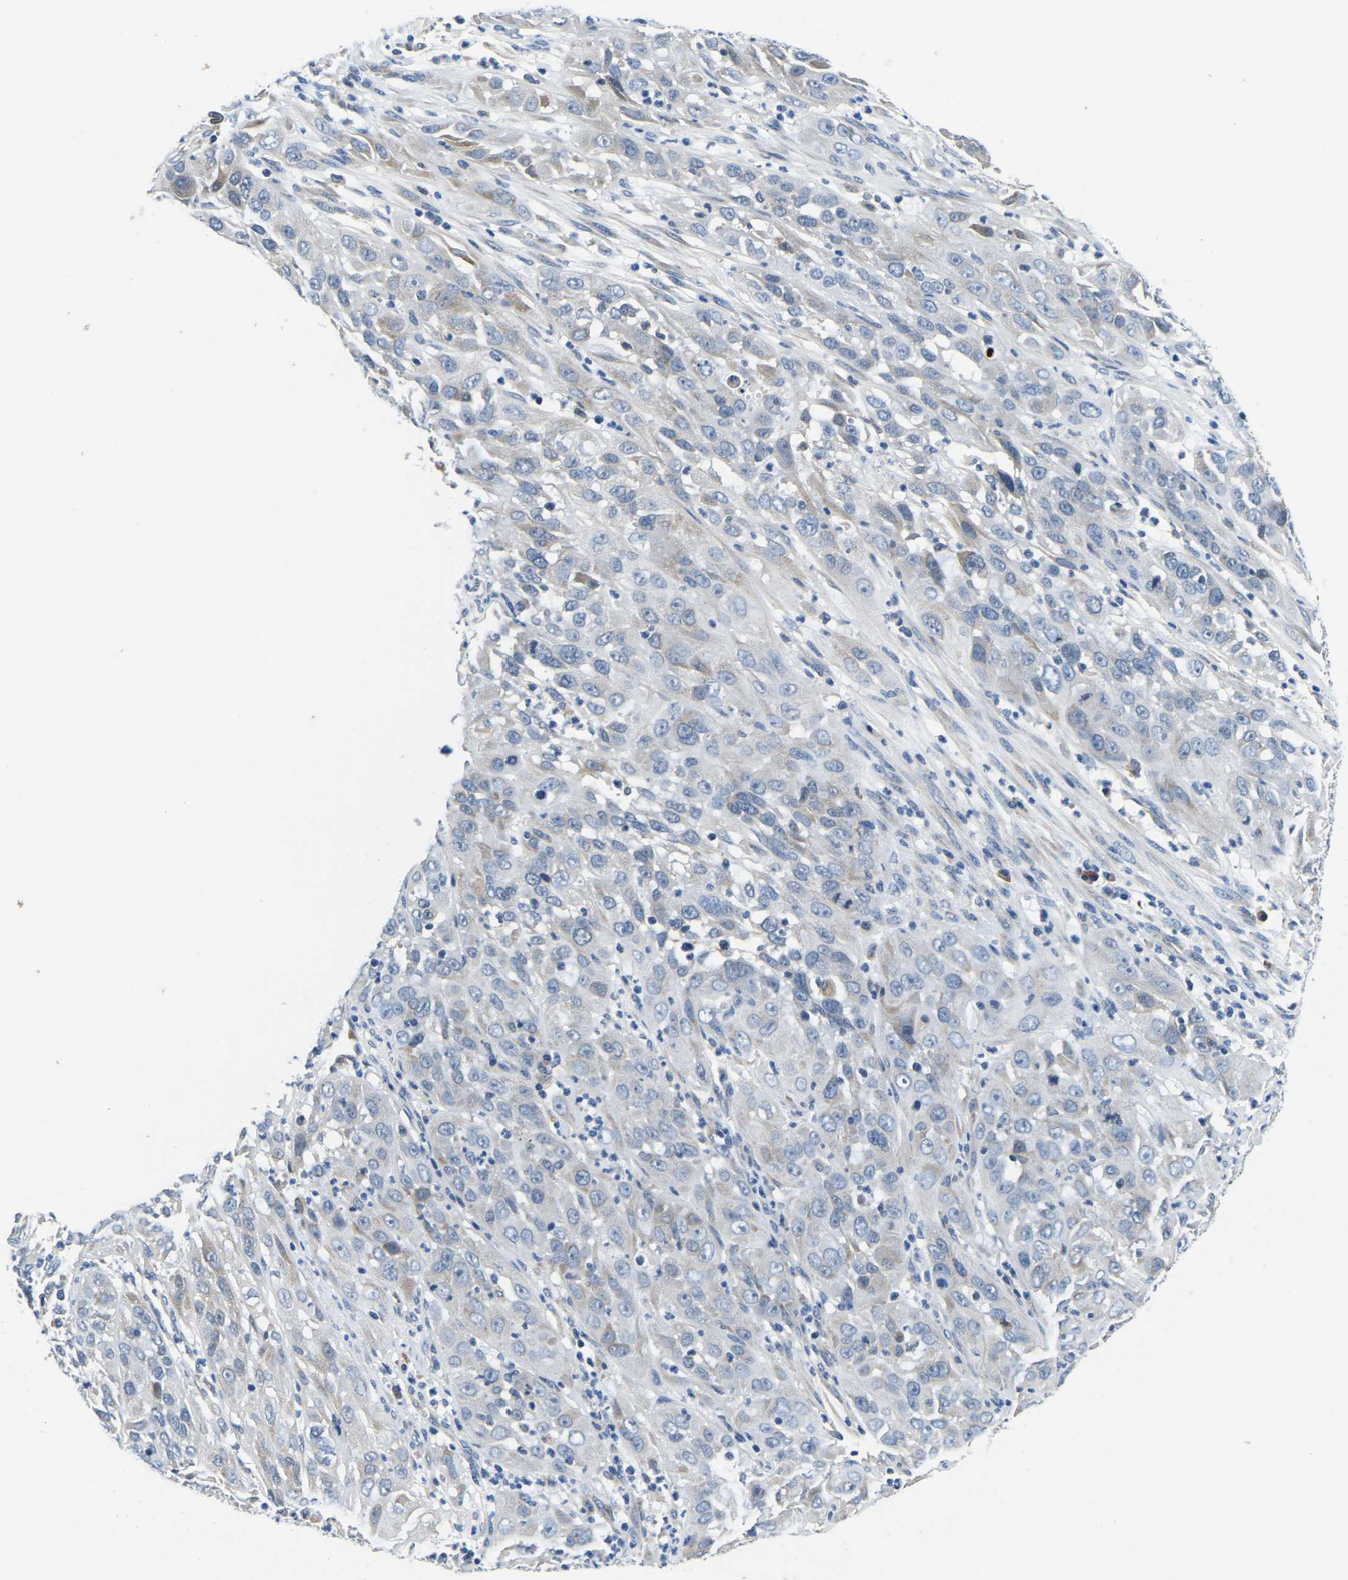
{"staining": {"intensity": "negative", "quantity": "none", "location": "none"}, "tissue": "cervical cancer", "cell_type": "Tumor cells", "image_type": "cancer", "snomed": [{"axis": "morphology", "description": "Squamous cell carcinoma, NOS"}, {"axis": "topography", "description": "Cervix"}], "caption": "Cervical cancer was stained to show a protein in brown. There is no significant expression in tumor cells.", "gene": "LIAS", "patient": {"sex": "female", "age": 32}}